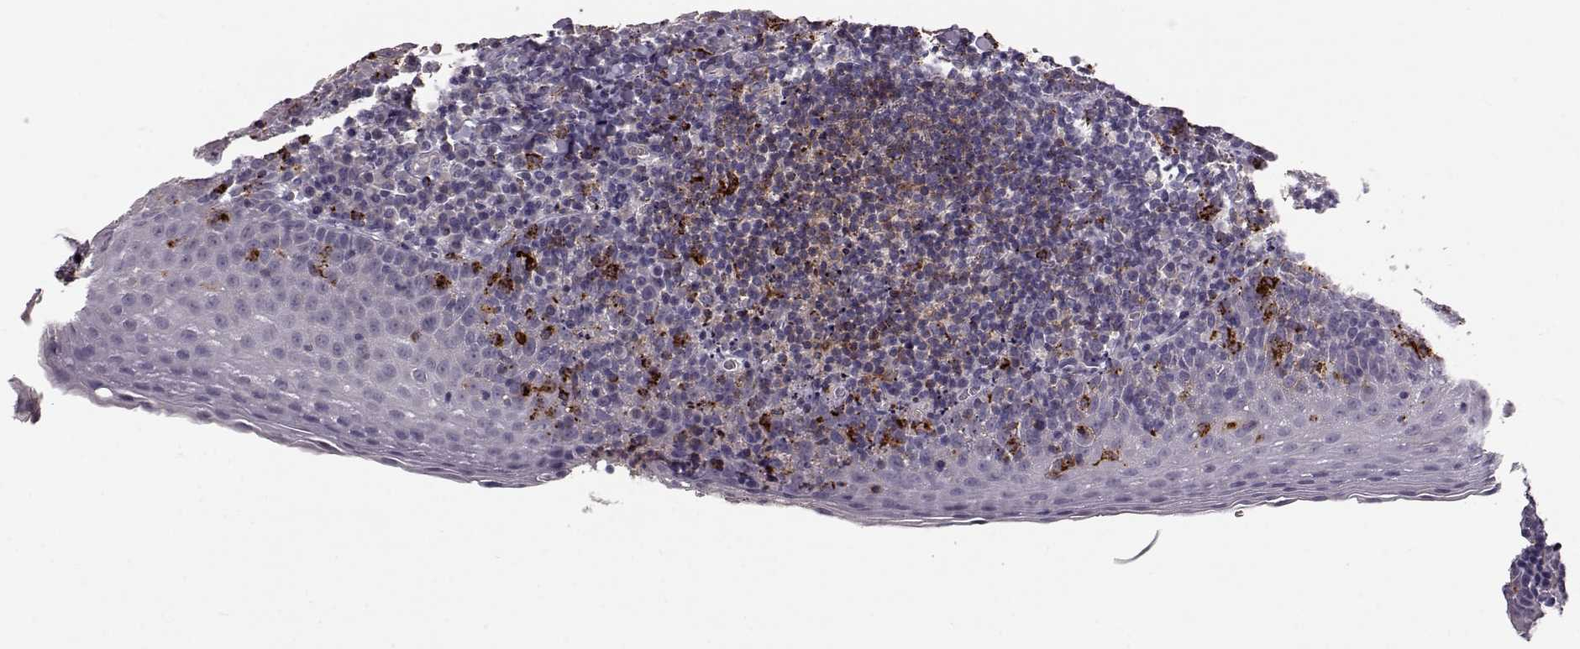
{"staining": {"intensity": "moderate", "quantity": "<25%", "location": "cytoplasmic/membranous"}, "tissue": "tonsil", "cell_type": "Germinal center cells", "image_type": "normal", "snomed": [{"axis": "morphology", "description": "Normal tissue, NOS"}, {"axis": "morphology", "description": "Inflammation, NOS"}, {"axis": "topography", "description": "Tonsil"}], "caption": "About <25% of germinal center cells in benign tonsil display moderate cytoplasmic/membranous protein staining as visualized by brown immunohistochemical staining.", "gene": "CCNF", "patient": {"sex": "female", "age": 31}}